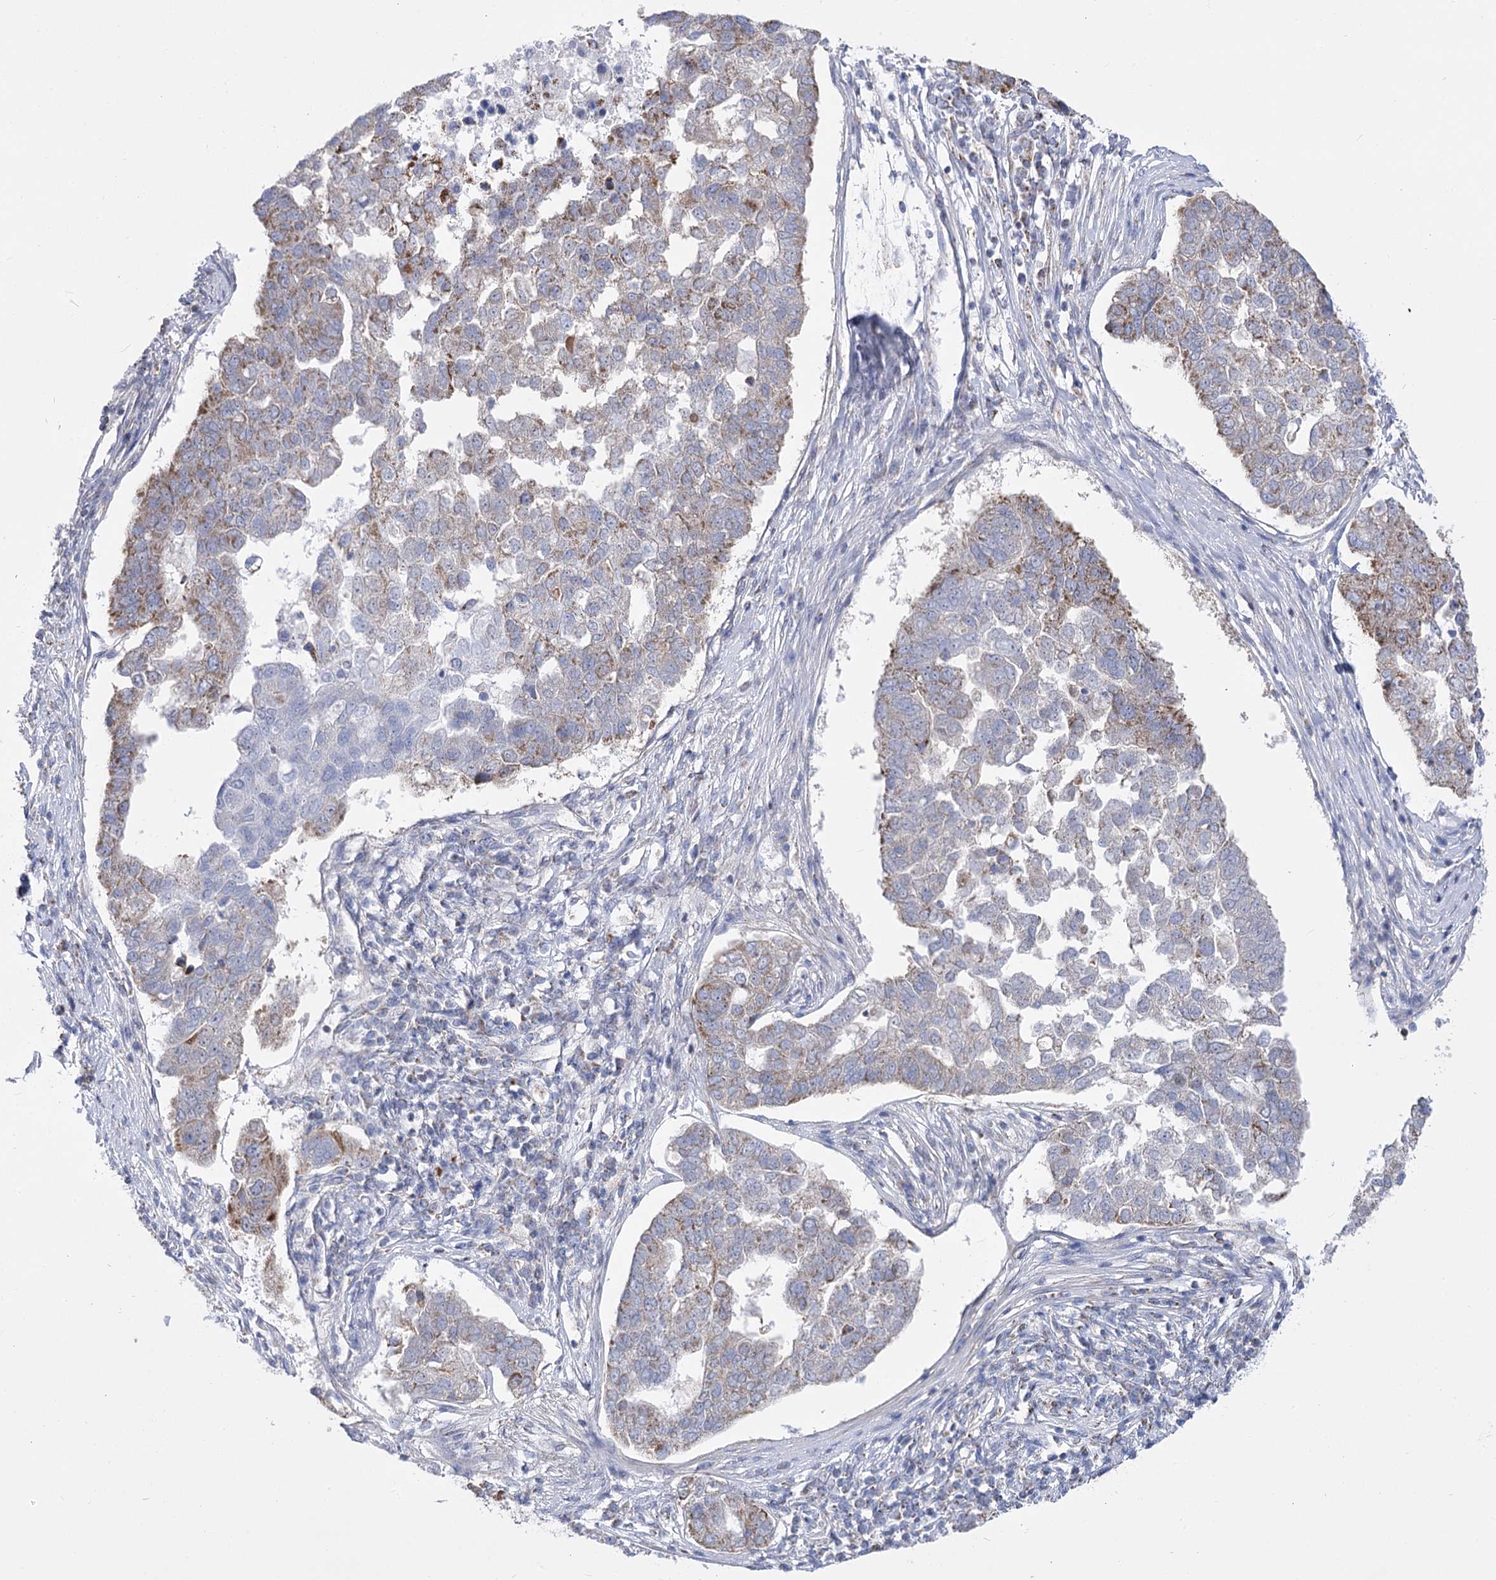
{"staining": {"intensity": "moderate", "quantity": "25%-75%", "location": "cytoplasmic/membranous"}, "tissue": "pancreatic cancer", "cell_type": "Tumor cells", "image_type": "cancer", "snomed": [{"axis": "morphology", "description": "Adenocarcinoma, NOS"}, {"axis": "topography", "description": "Pancreas"}], "caption": "This histopathology image reveals pancreatic adenocarcinoma stained with IHC to label a protein in brown. The cytoplasmic/membranous of tumor cells show moderate positivity for the protein. Nuclei are counter-stained blue.", "gene": "PDHB", "patient": {"sex": "female", "age": 61}}